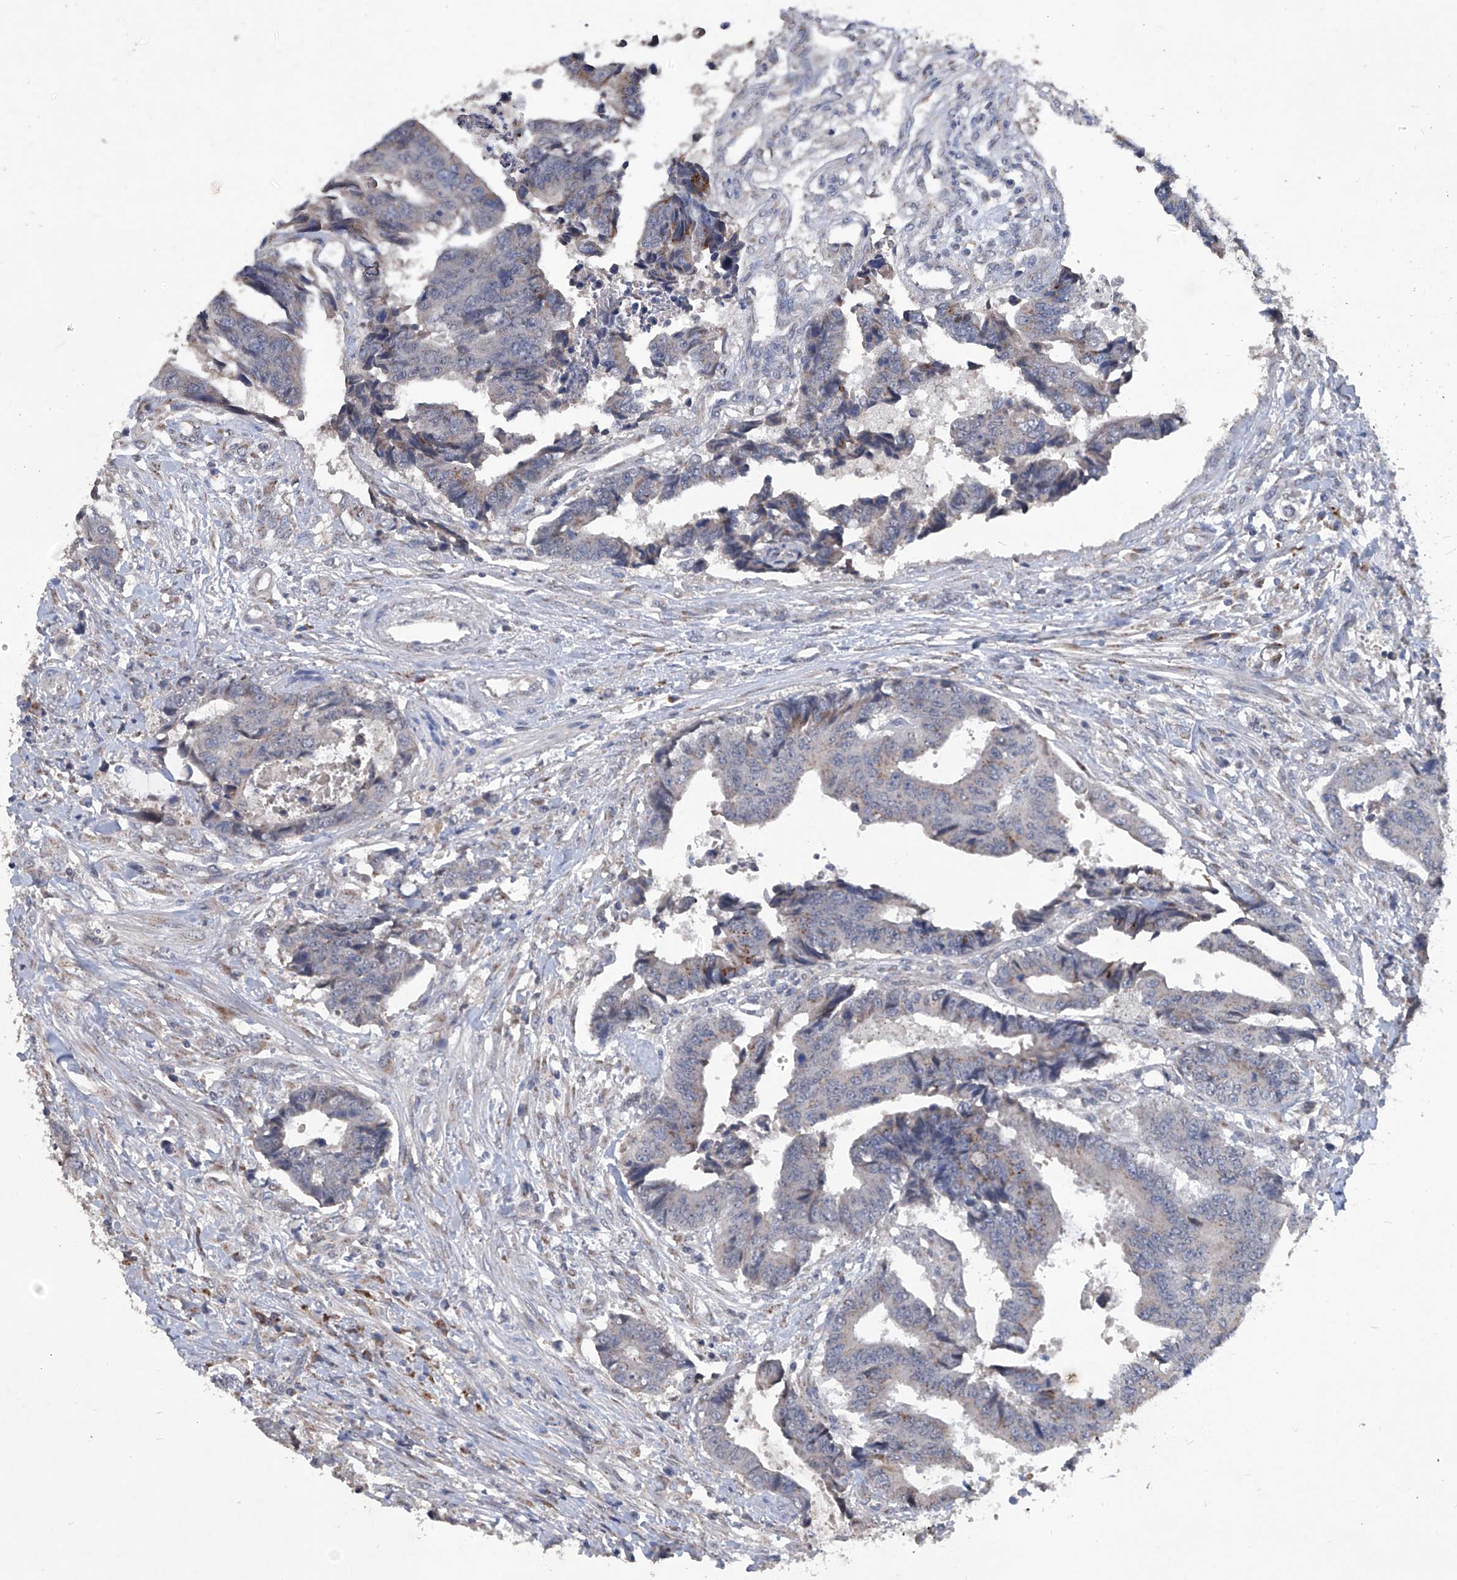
{"staining": {"intensity": "moderate", "quantity": "<25%", "location": "cytoplasmic/membranous"}, "tissue": "colorectal cancer", "cell_type": "Tumor cells", "image_type": "cancer", "snomed": [{"axis": "morphology", "description": "Adenocarcinoma, NOS"}, {"axis": "topography", "description": "Rectum"}], "caption": "Adenocarcinoma (colorectal) stained with DAB (3,3'-diaminobenzidine) immunohistochemistry (IHC) exhibits low levels of moderate cytoplasmic/membranous staining in approximately <25% of tumor cells.", "gene": "PCSK5", "patient": {"sex": "male", "age": 84}}